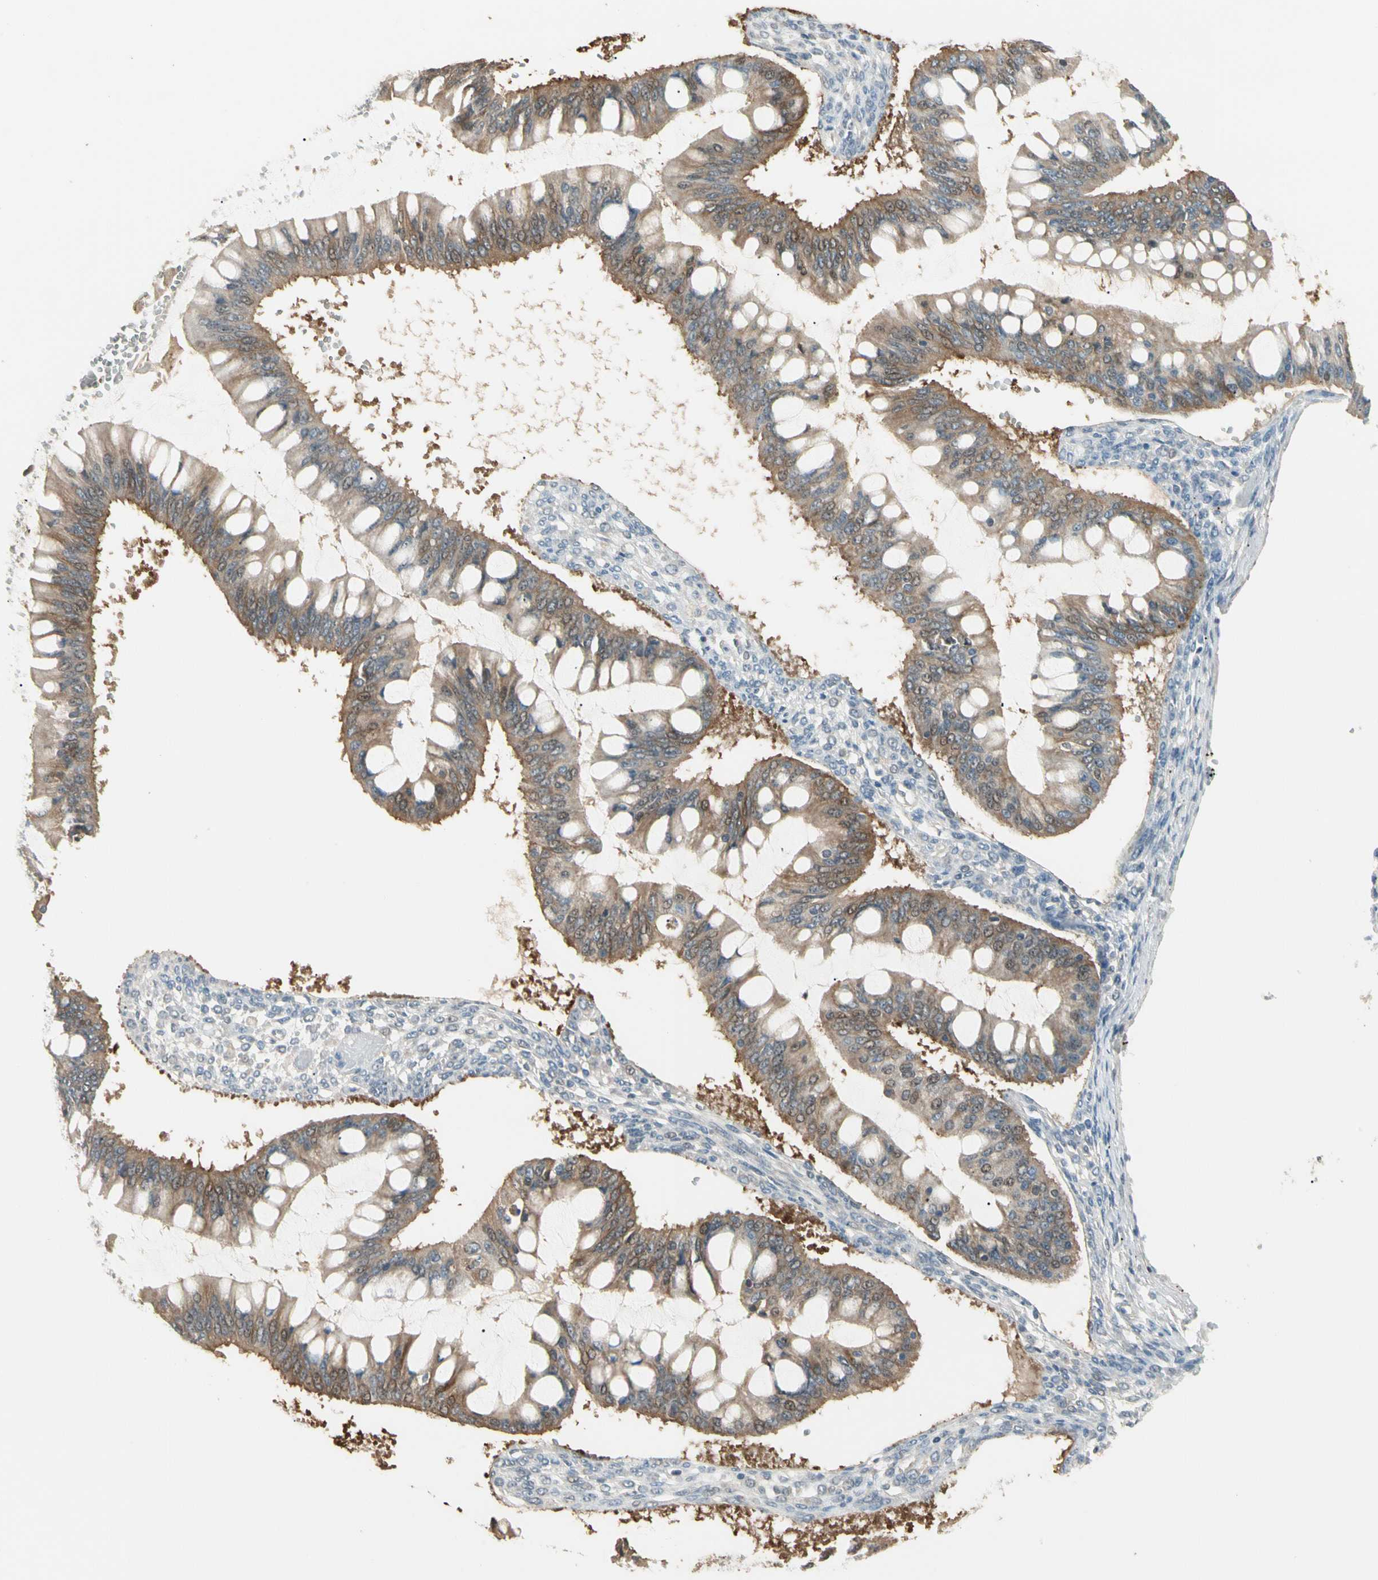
{"staining": {"intensity": "moderate", "quantity": ">75%", "location": "cytoplasmic/membranous"}, "tissue": "ovarian cancer", "cell_type": "Tumor cells", "image_type": "cancer", "snomed": [{"axis": "morphology", "description": "Cystadenocarcinoma, mucinous, NOS"}, {"axis": "topography", "description": "Ovary"}], "caption": "Brown immunohistochemical staining in human ovarian mucinous cystadenocarcinoma reveals moderate cytoplasmic/membranous expression in approximately >75% of tumor cells.", "gene": "GNE", "patient": {"sex": "female", "age": 73}}